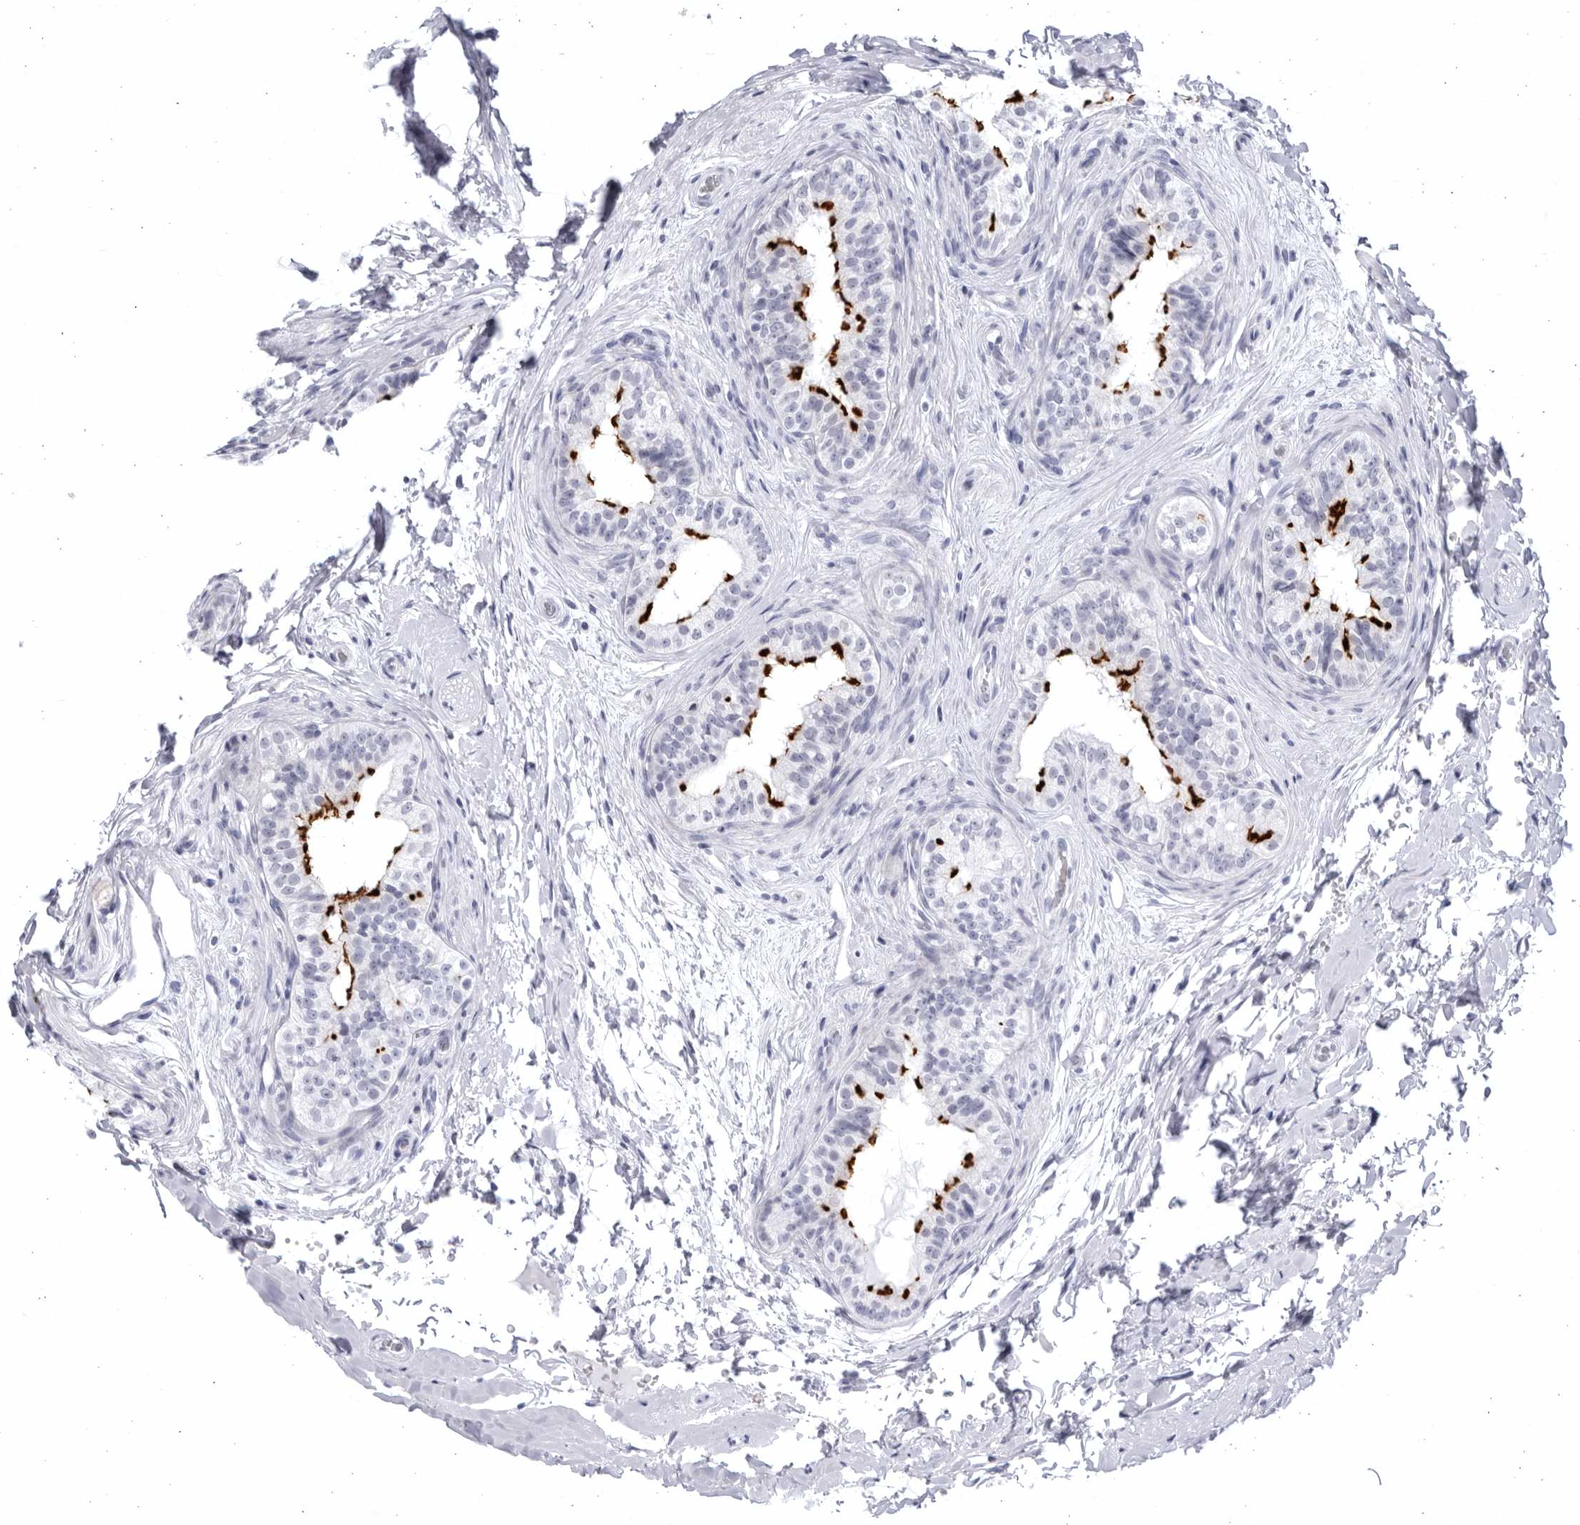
{"staining": {"intensity": "strong", "quantity": "<25%", "location": "cytoplasmic/membranous"}, "tissue": "epididymis", "cell_type": "Glandular cells", "image_type": "normal", "snomed": [{"axis": "morphology", "description": "Normal tissue, NOS"}, {"axis": "topography", "description": "Testis"}, {"axis": "topography", "description": "Epididymis"}], "caption": "DAB immunohistochemical staining of unremarkable human epididymis demonstrates strong cytoplasmic/membranous protein staining in approximately <25% of glandular cells.", "gene": "CCDC181", "patient": {"sex": "male", "age": 36}}